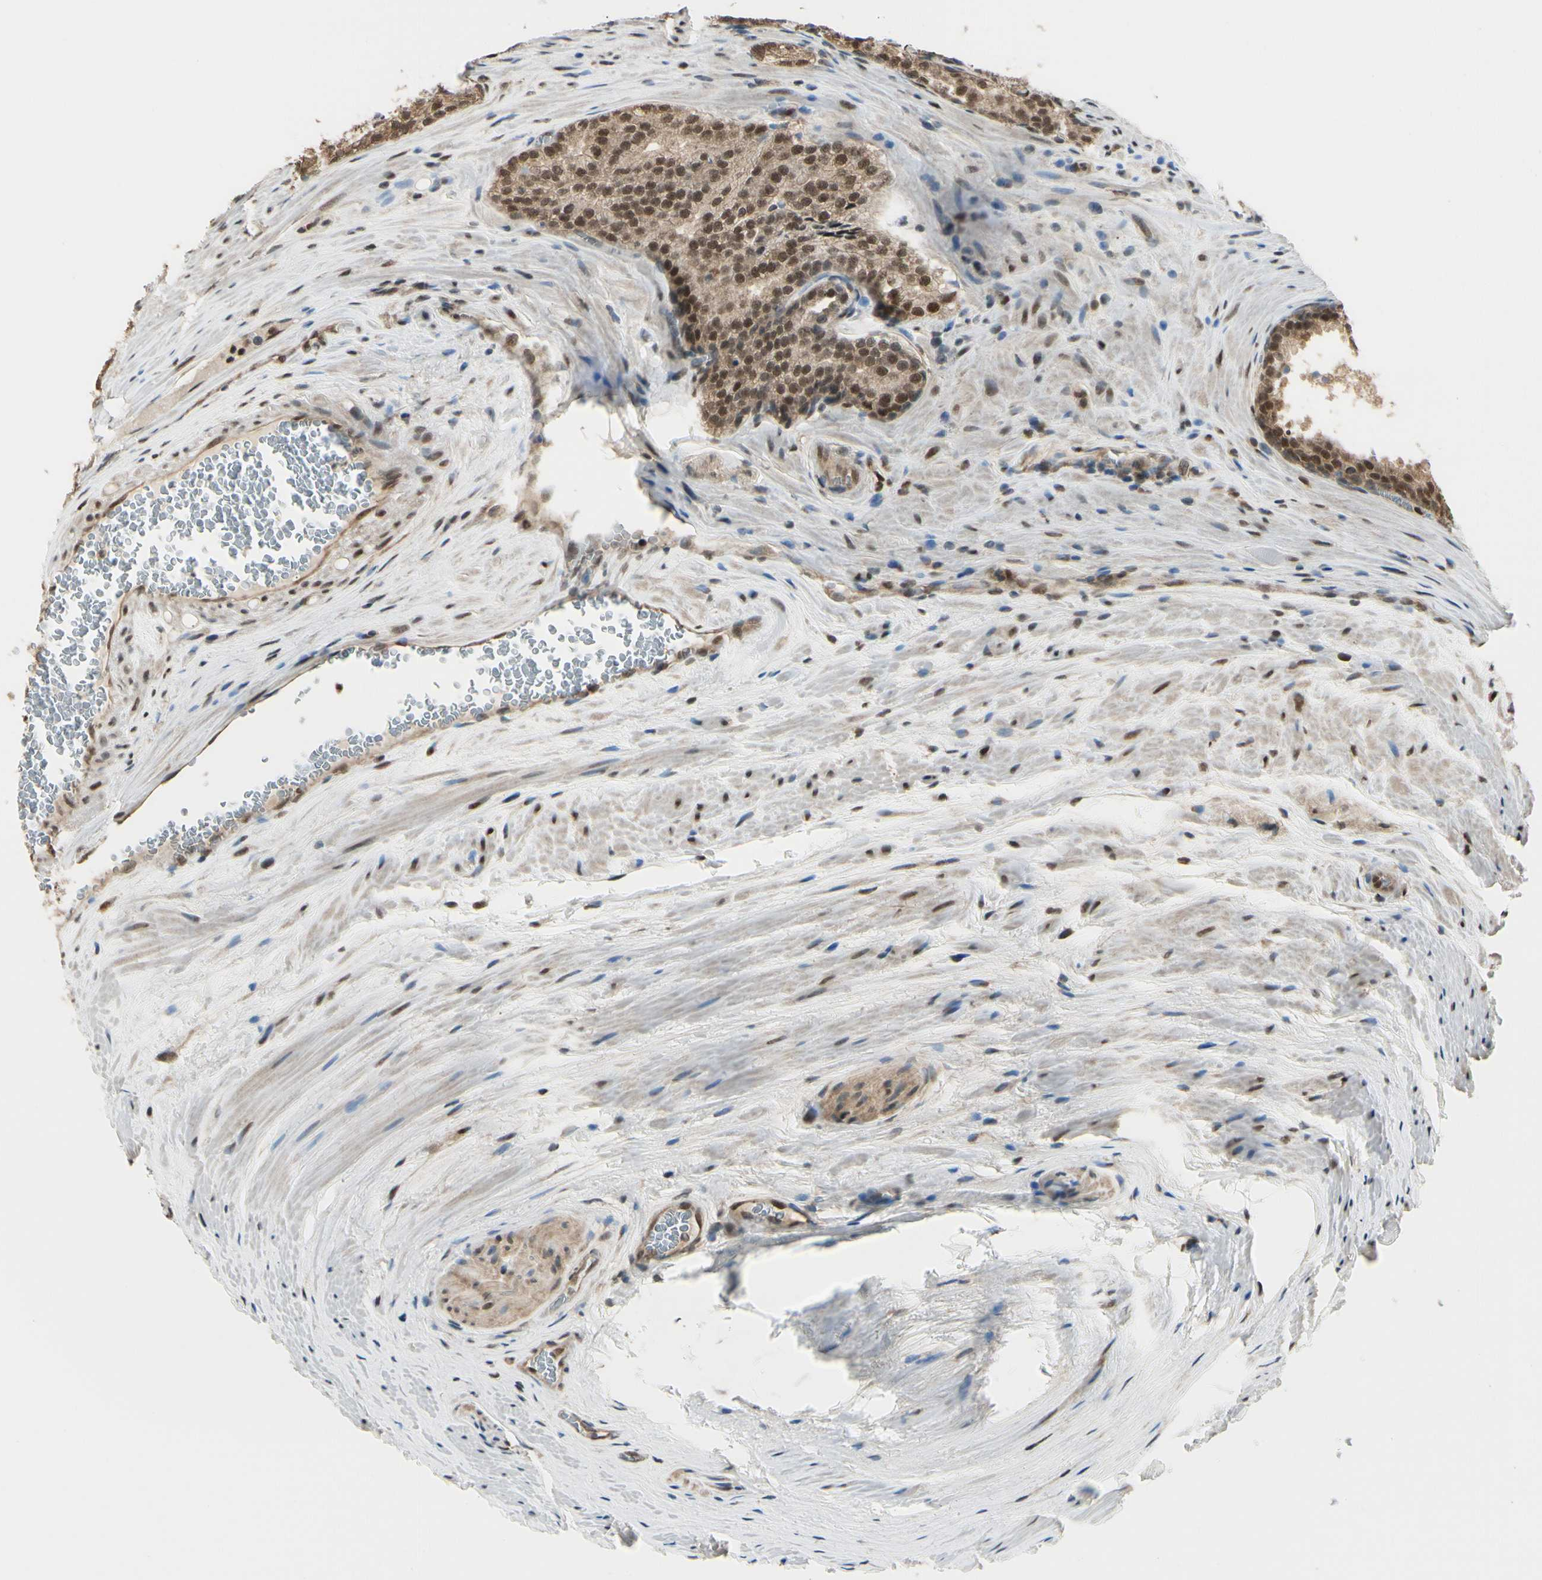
{"staining": {"intensity": "moderate", "quantity": ">75%", "location": "cytoplasmic/membranous,nuclear"}, "tissue": "prostate cancer", "cell_type": "Tumor cells", "image_type": "cancer", "snomed": [{"axis": "morphology", "description": "Adenocarcinoma, Low grade"}, {"axis": "topography", "description": "Prostate"}], "caption": "Prostate adenocarcinoma (low-grade) tissue shows moderate cytoplasmic/membranous and nuclear staining in approximately >75% of tumor cells (DAB IHC with brightfield microscopy, high magnification).", "gene": "HSF1", "patient": {"sex": "male", "age": 60}}